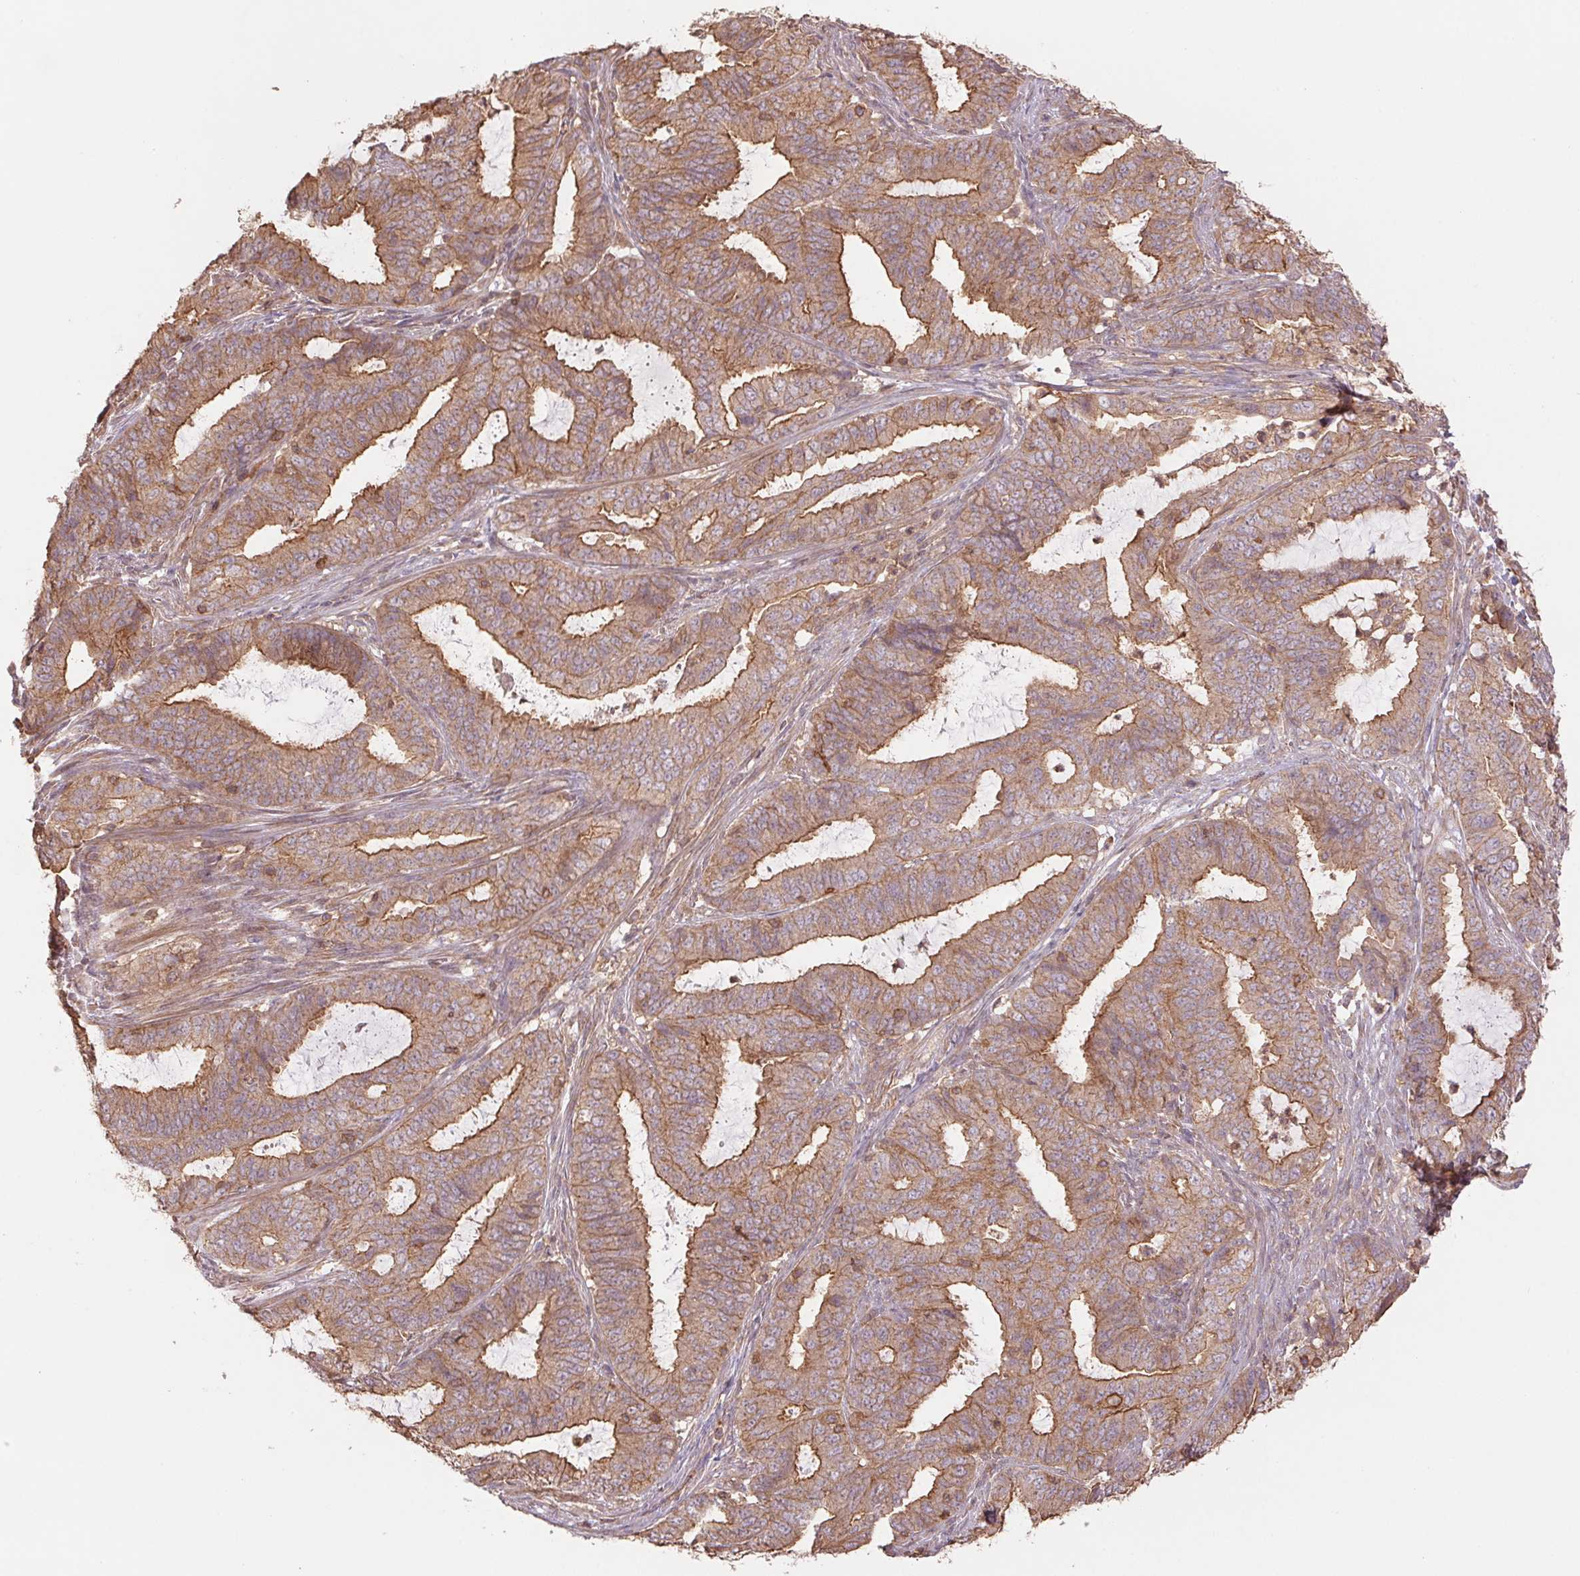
{"staining": {"intensity": "moderate", "quantity": ">75%", "location": "cytoplasmic/membranous"}, "tissue": "endometrial cancer", "cell_type": "Tumor cells", "image_type": "cancer", "snomed": [{"axis": "morphology", "description": "Adenocarcinoma, NOS"}, {"axis": "topography", "description": "Endometrium"}], "caption": "Immunohistochemical staining of endometrial cancer (adenocarcinoma) demonstrates moderate cytoplasmic/membranous protein positivity in about >75% of tumor cells. (Brightfield microscopy of DAB IHC at high magnification).", "gene": "TUBA3D", "patient": {"sex": "female", "age": 51}}